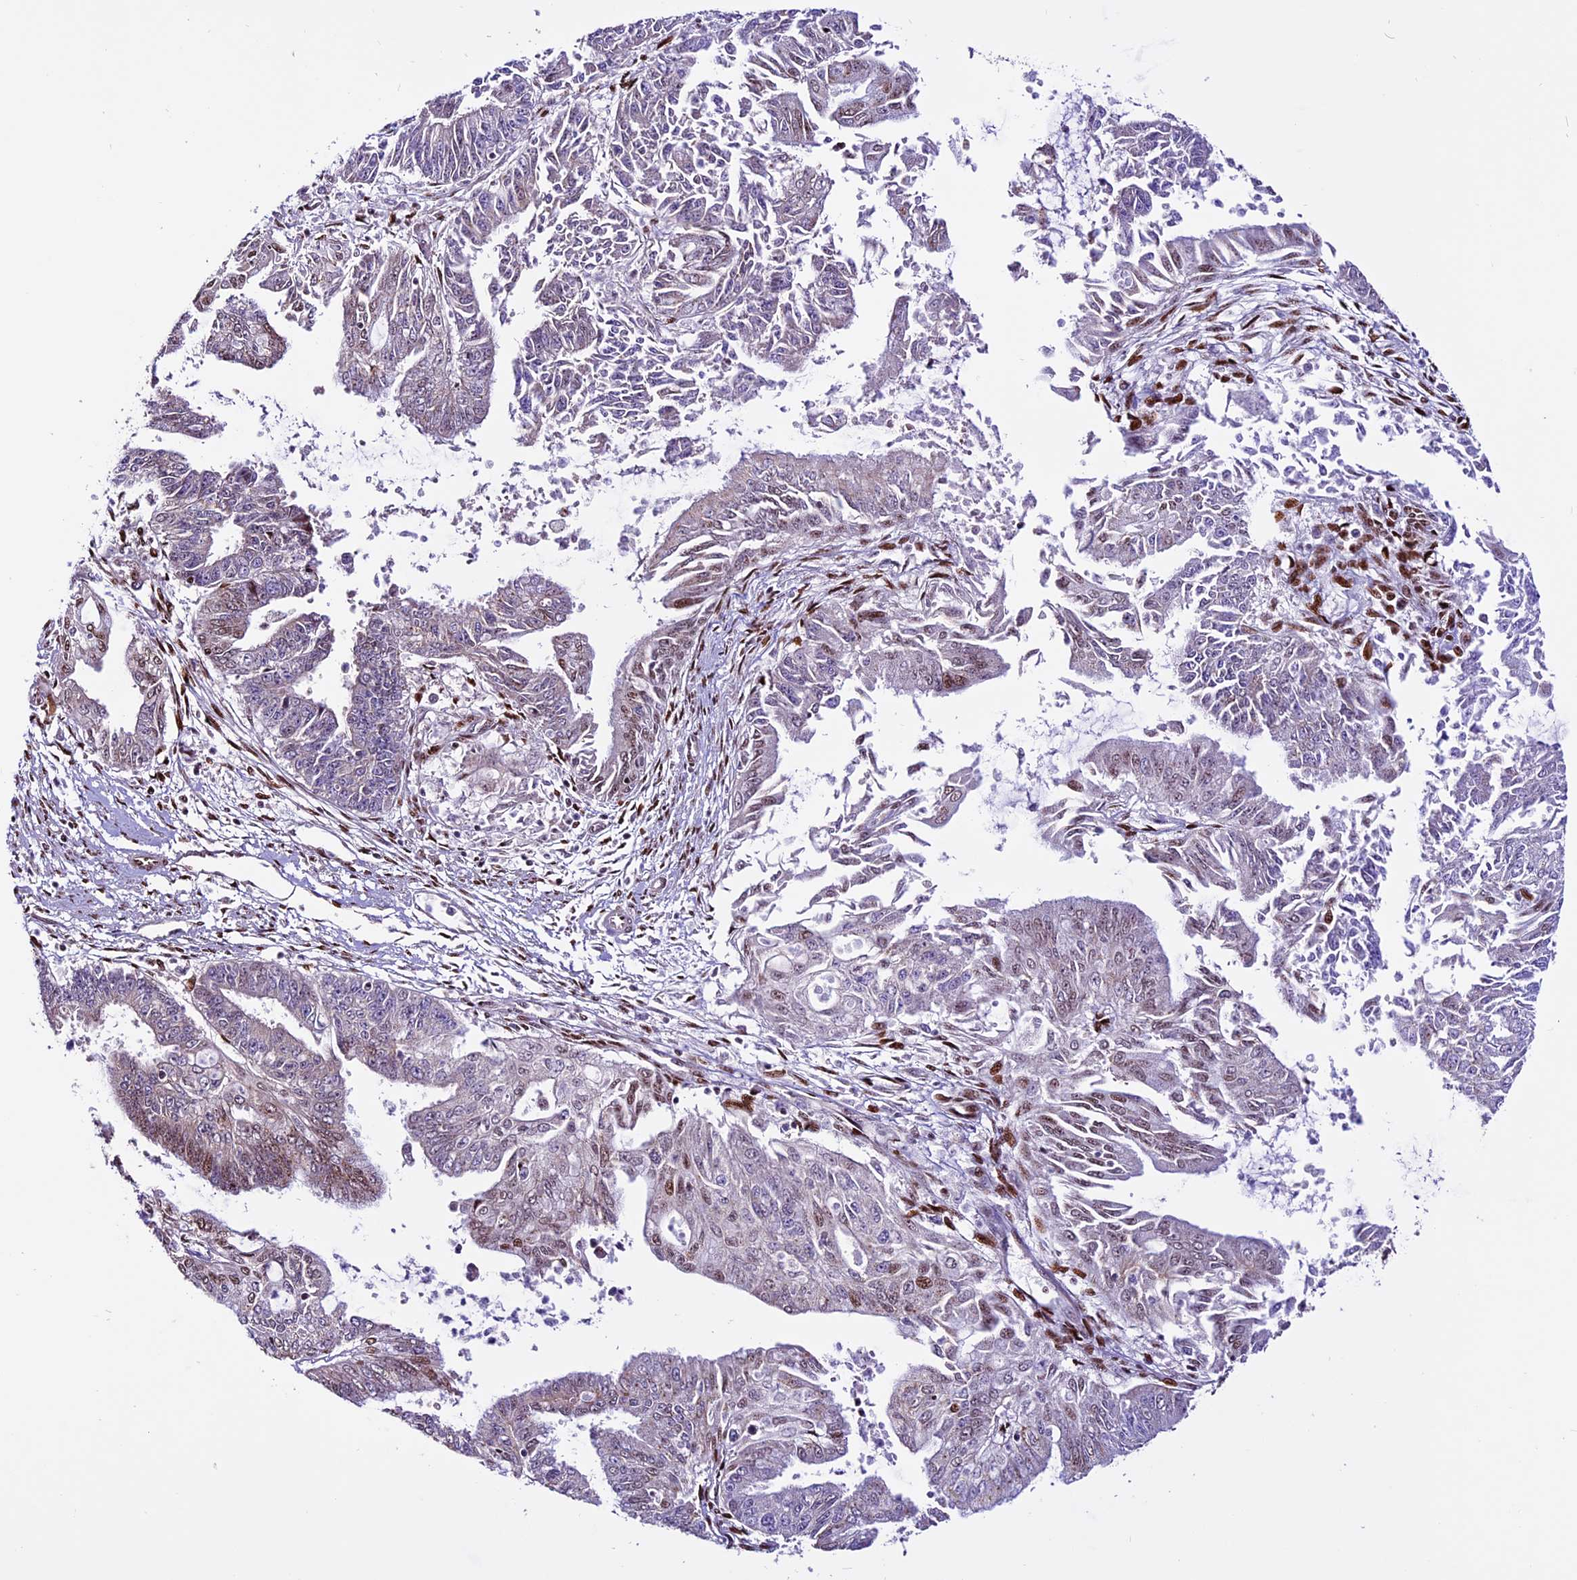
{"staining": {"intensity": "moderate", "quantity": "<25%", "location": "nuclear"}, "tissue": "endometrial cancer", "cell_type": "Tumor cells", "image_type": "cancer", "snomed": [{"axis": "morphology", "description": "Adenocarcinoma, NOS"}, {"axis": "topography", "description": "Endometrium"}], "caption": "The image shows immunohistochemical staining of endometrial cancer (adenocarcinoma). There is moderate nuclear expression is seen in approximately <25% of tumor cells.", "gene": "RINL", "patient": {"sex": "female", "age": 73}}